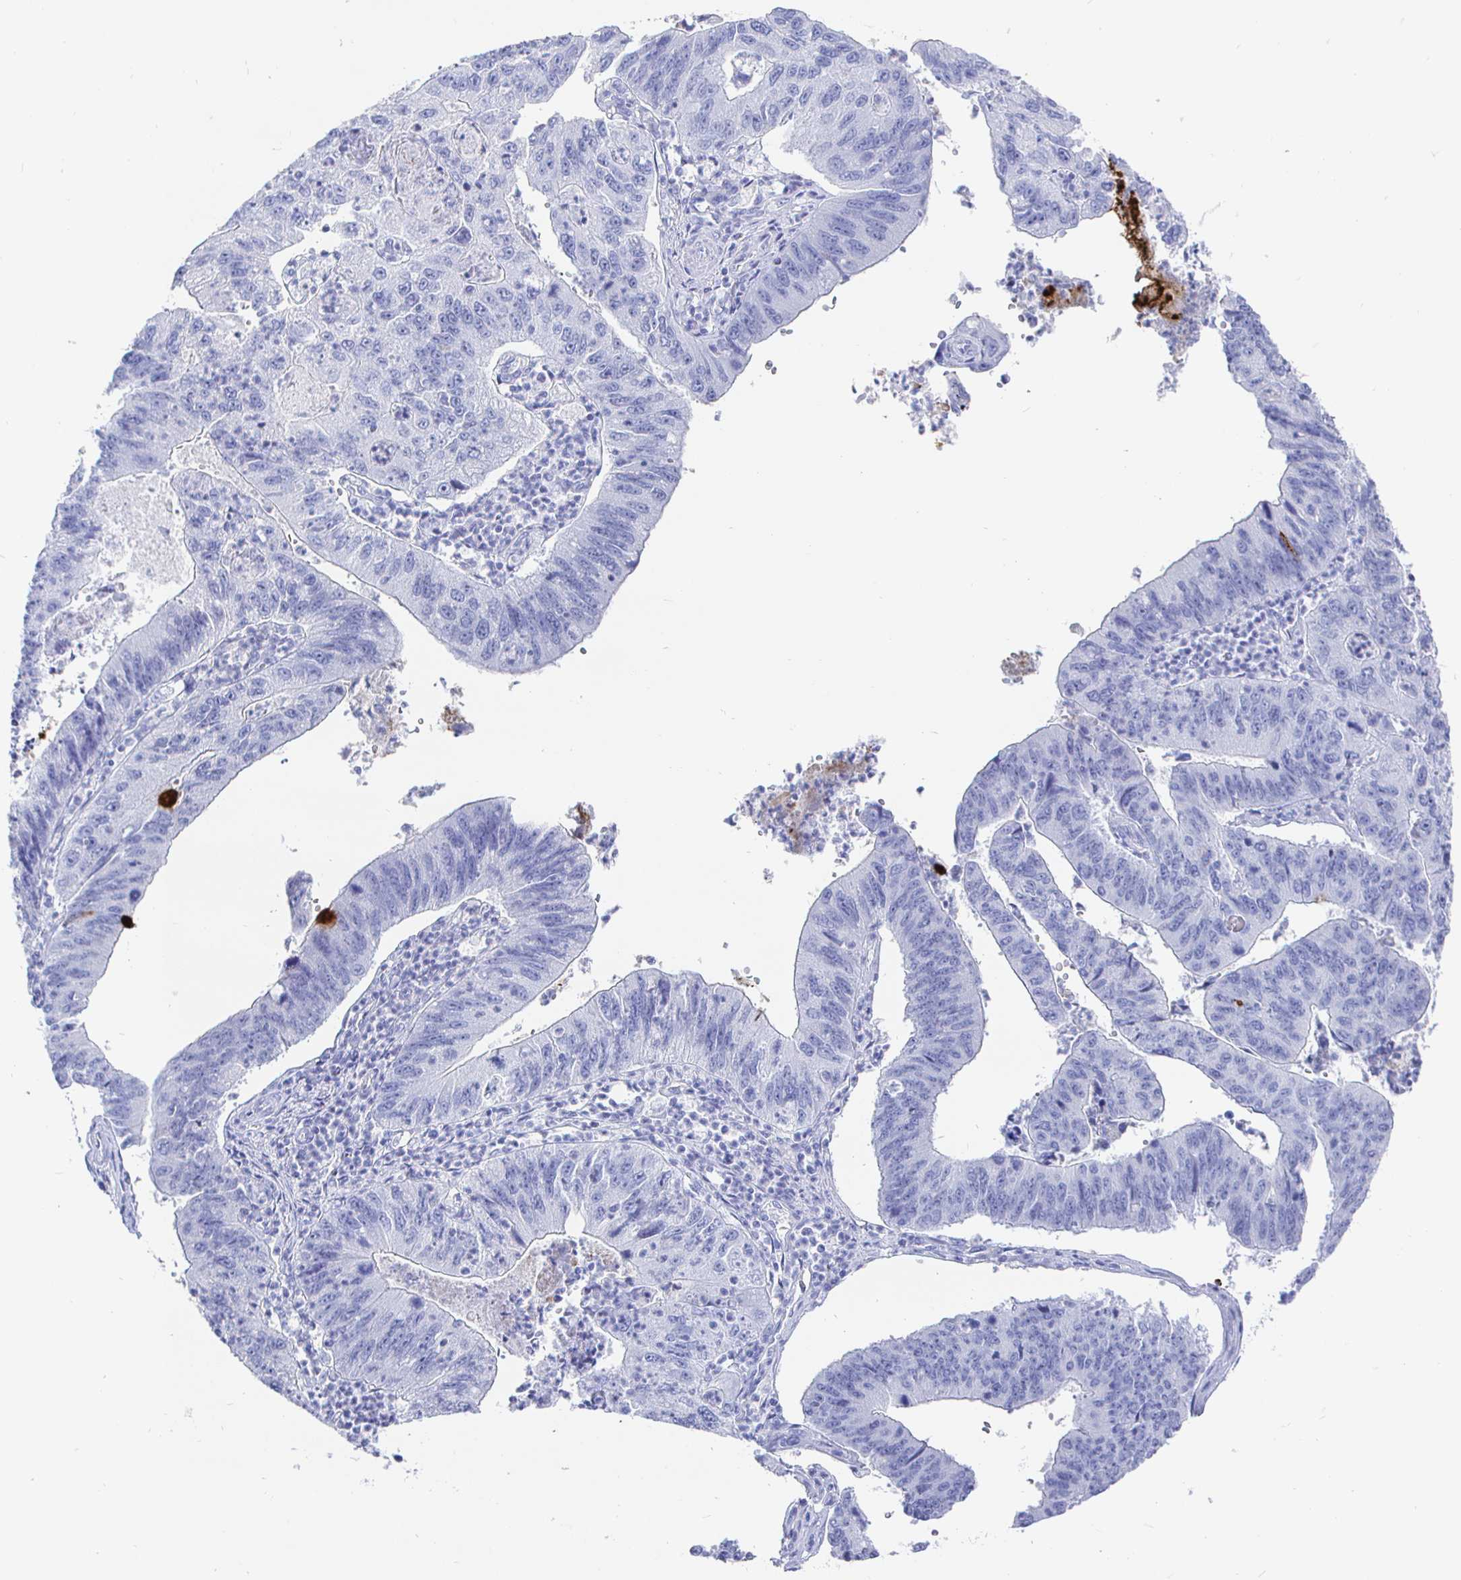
{"staining": {"intensity": "negative", "quantity": "none", "location": "none"}, "tissue": "stomach cancer", "cell_type": "Tumor cells", "image_type": "cancer", "snomed": [{"axis": "morphology", "description": "Adenocarcinoma, NOS"}, {"axis": "topography", "description": "Stomach"}], "caption": "IHC histopathology image of human stomach cancer (adenocarcinoma) stained for a protein (brown), which reveals no staining in tumor cells. The staining is performed using DAB (3,3'-diaminobenzidine) brown chromogen with nuclei counter-stained in using hematoxylin.", "gene": "CLCA1", "patient": {"sex": "male", "age": 59}}